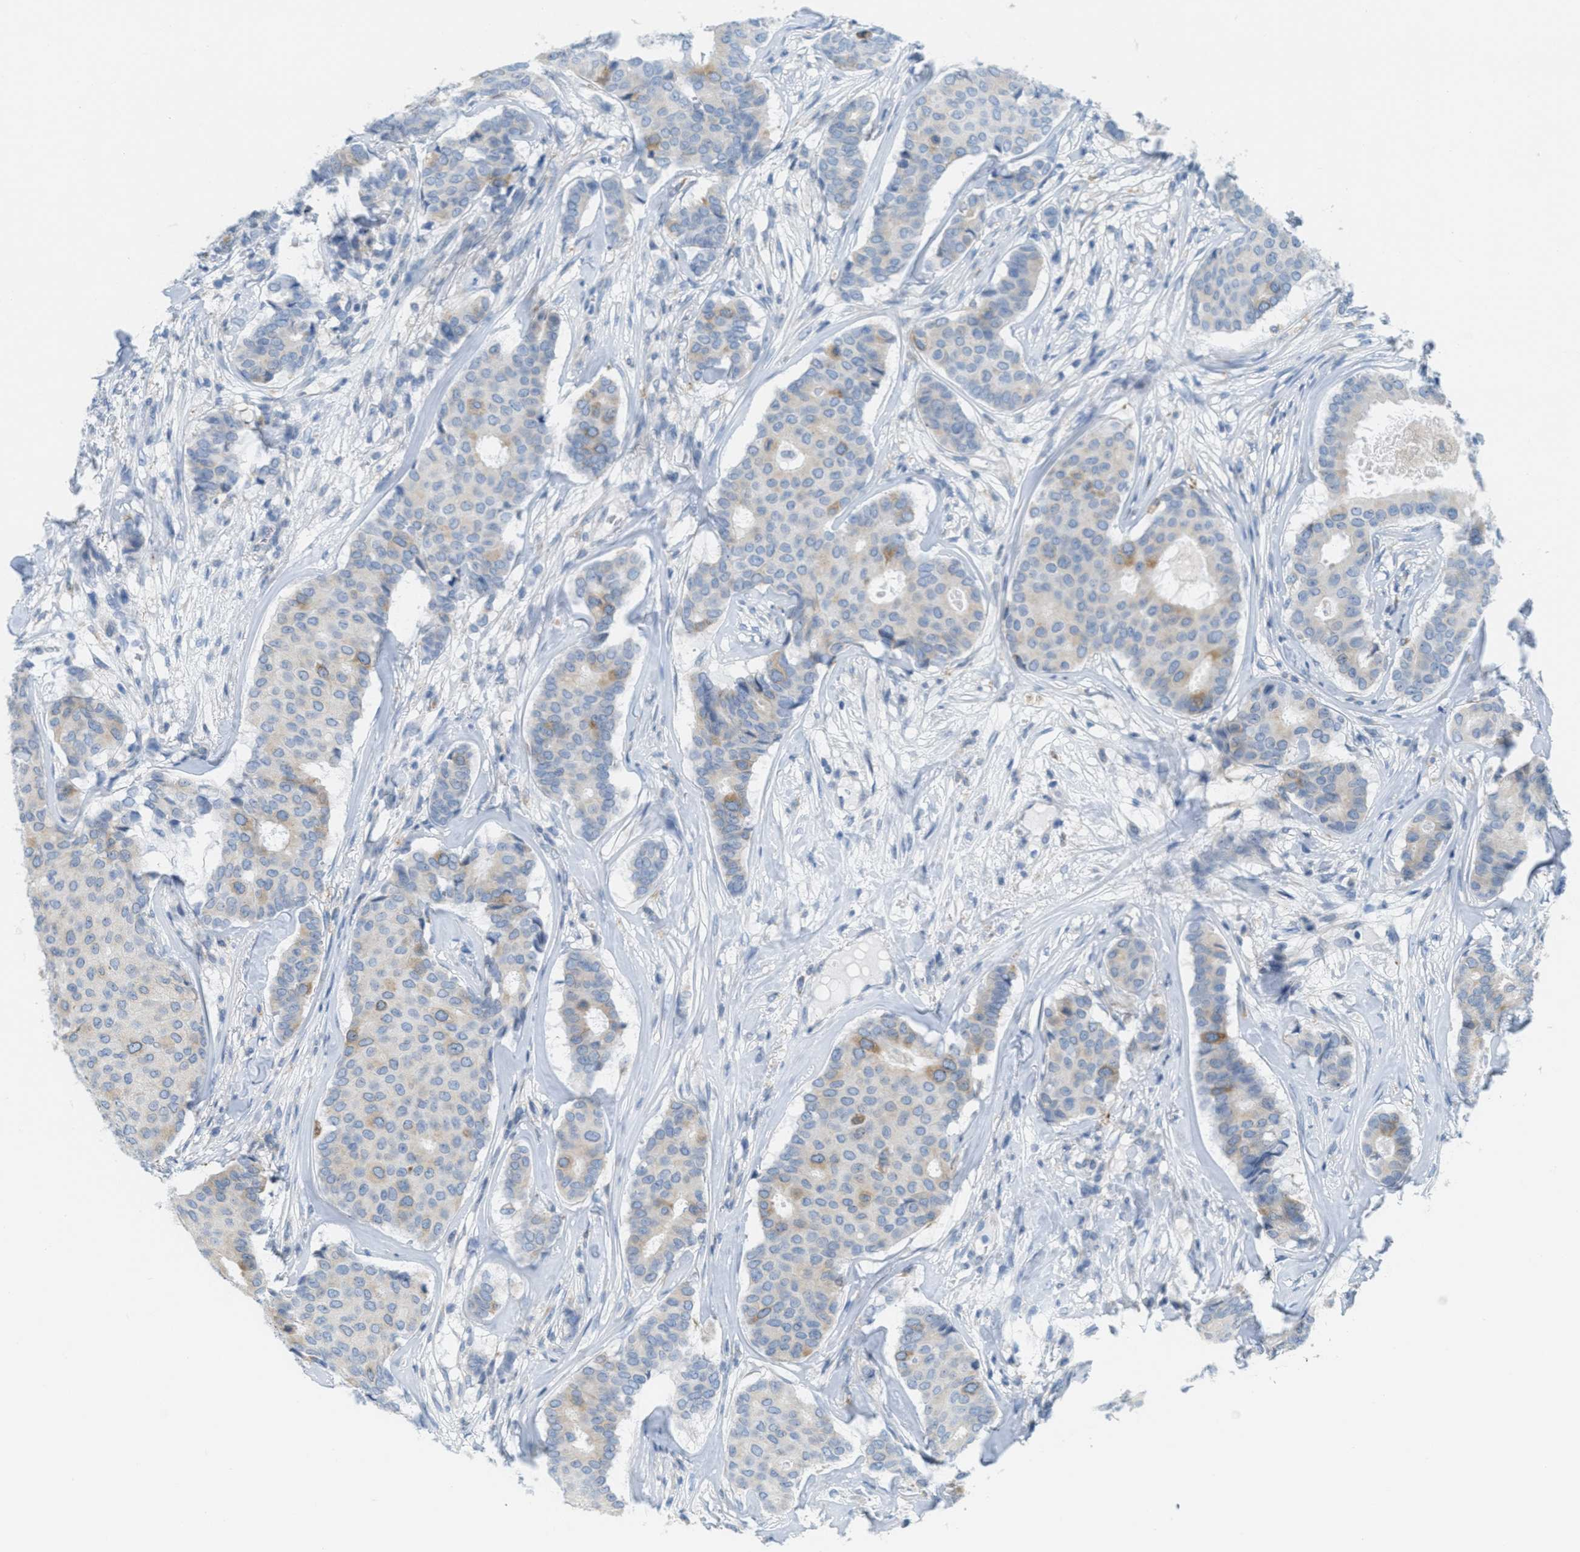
{"staining": {"intensity": "weak", "quantity": "<25%", "location": "cytoplasmic/membranous"}, "tissue": "breast cancer", "cell_type": "Tumor cells", "image_type": "cancer", "snomed": [{"axis": "morphology", "description": "Duct carcinoma"}, {"axis": "topography", "description": "Breast"}], "caption": "Immunohistochemistry image of human intraductal carcinoma (breast) stained for a protein (brown), which displays no positivity in tumor cells. (DAB immunohistochemistry visualized using brightfield microscopy, high magnification).", "gene": "TEX264", "patient": {"sex": "female", "age": 75}}